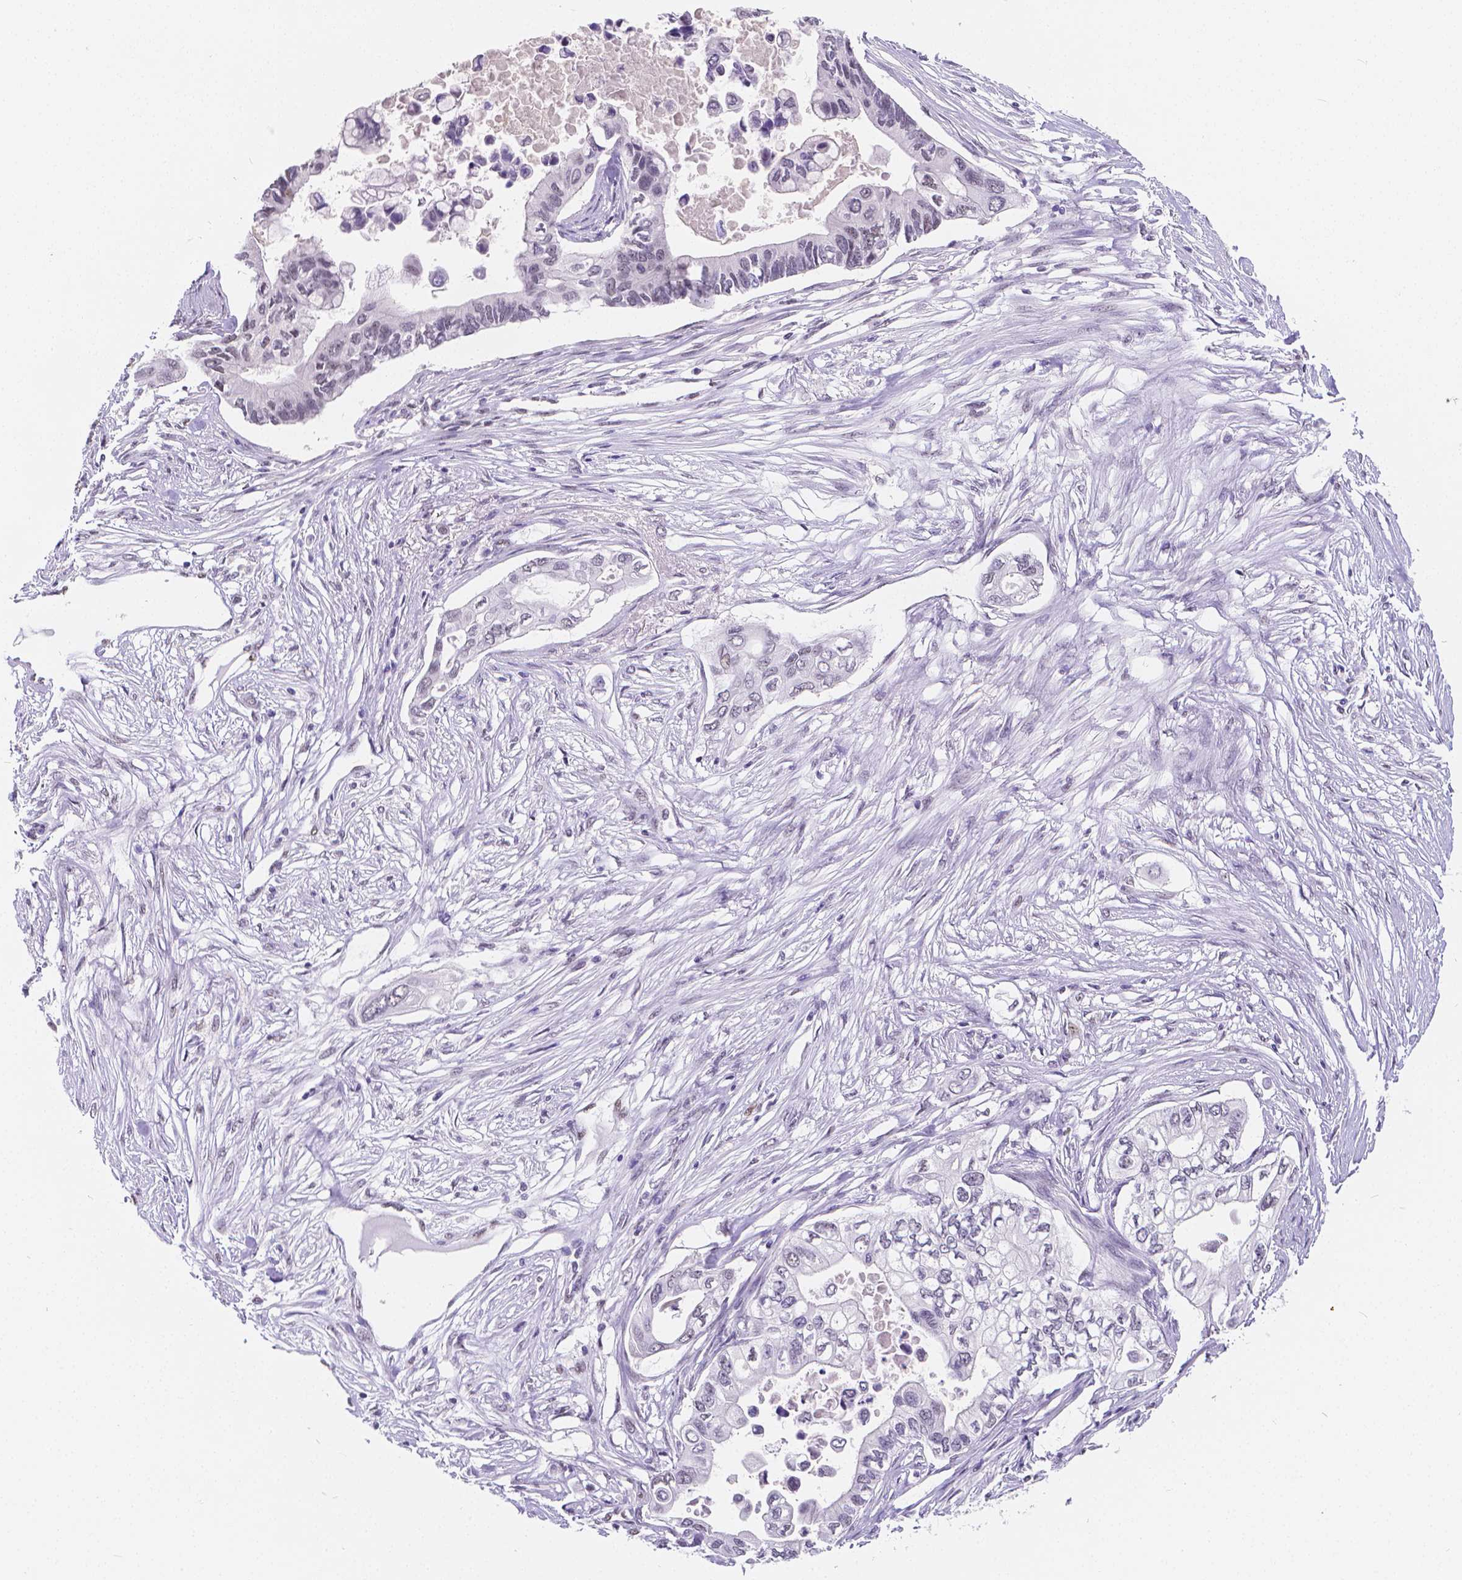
{"staining": {"intensity": "negative", "quantity": "none", "location": "none"}, "tissue": "pancreatic cancer", "cell_type": "Tumor cells", "image_type": "cancer", "snomed": [{"axis": "morphology", "description": "Adenocarcinoma, NOS"}, {"axis": "topography", "description": "Pancreas"}], "caption": "This is an immunohistochemistry micrograph of pancreatic cancer (adenocarcinoma). There is no staining in tumor cells.", "gene": "MEF2C", "patient": {"sex": "female", "age": 63}}